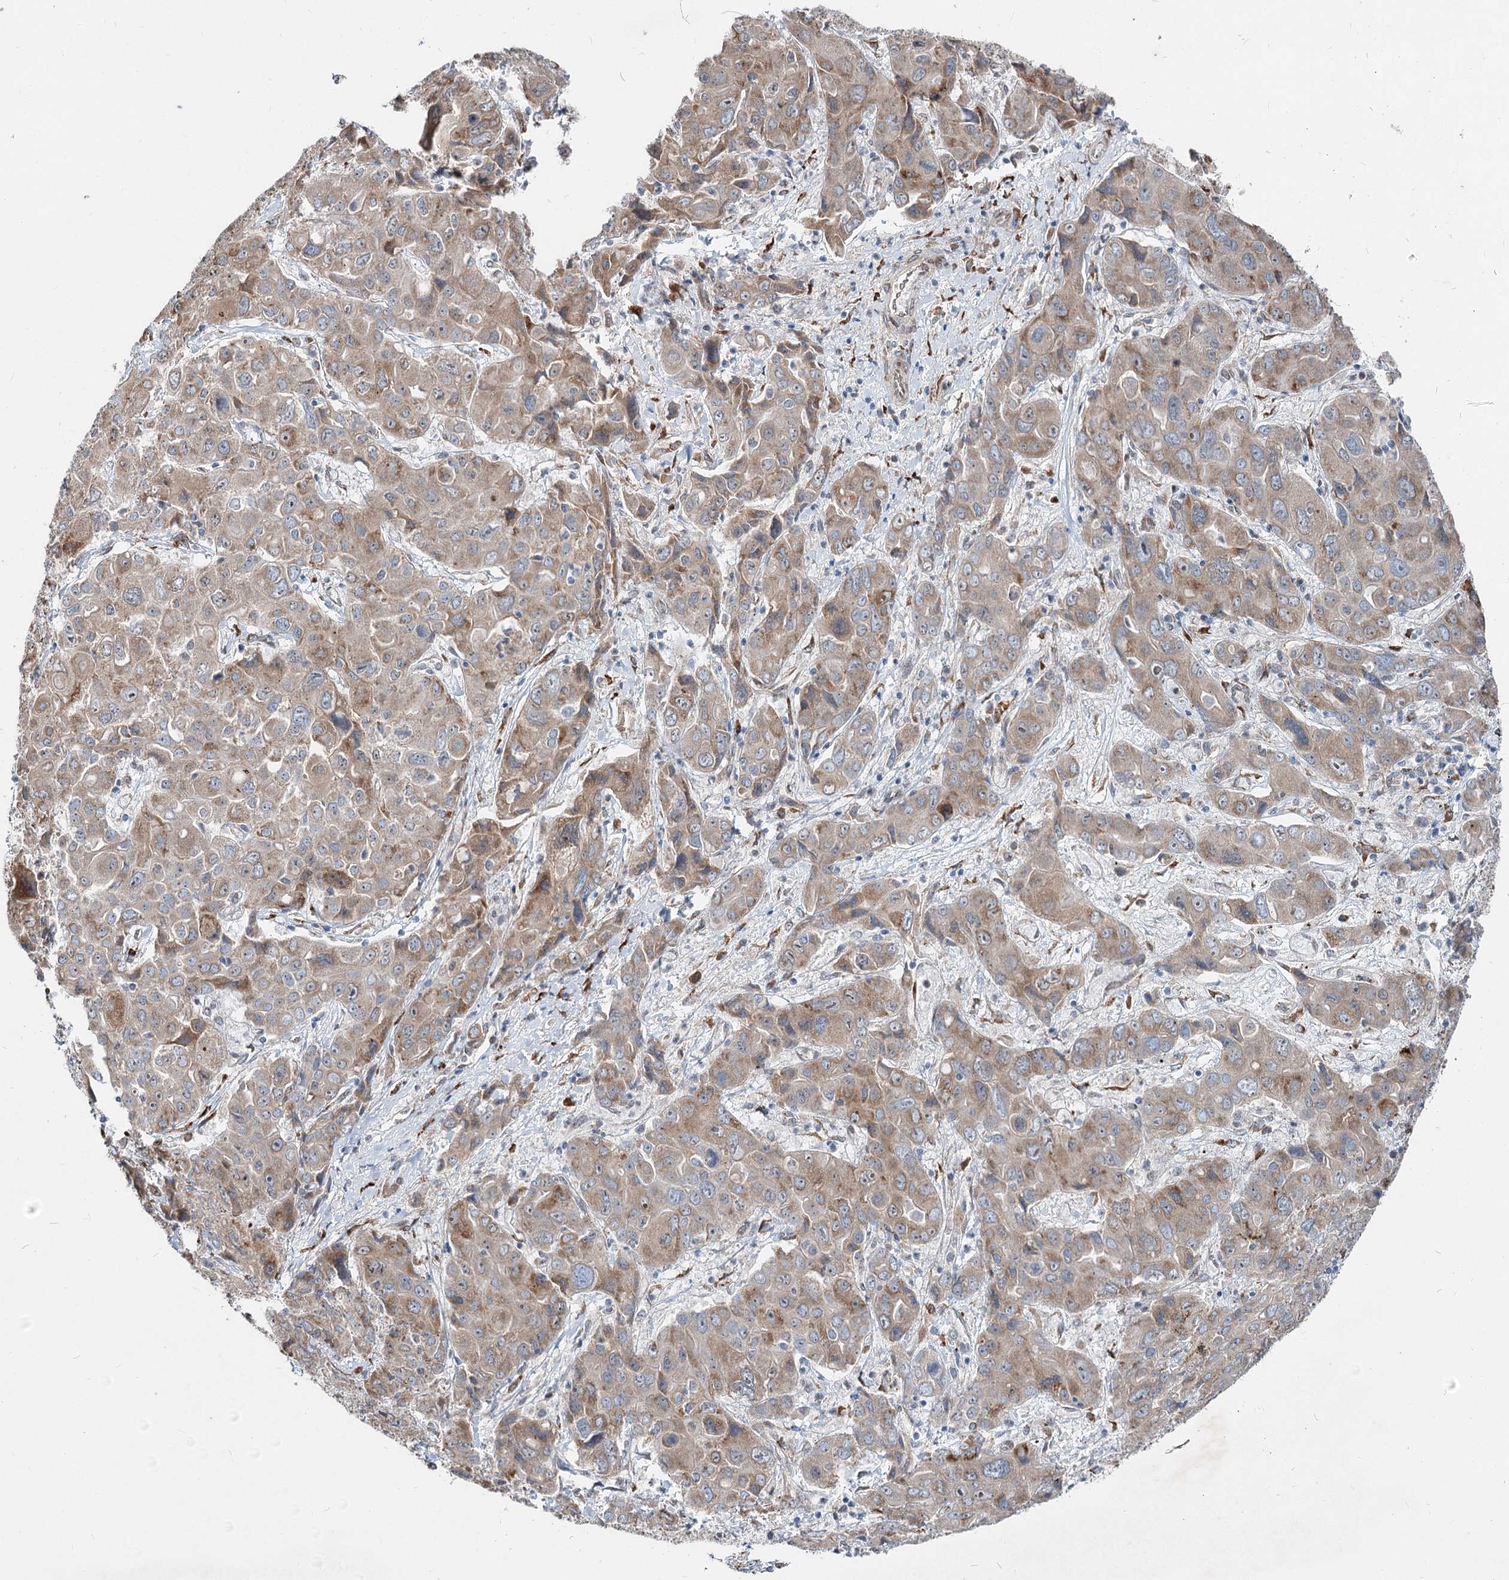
{"staining": {"intensity": "weak", "quantity": "25%-75%", "location": "cytoplasmic/membranous"}, "tissue": "liver cancer", "cell_type": "Tumor cells", "image_type": "cancer", "snomed": [{"axis": "morphology", "description": "Cholangiocarcinoma"}, {"axis": "topography", "description": "Liver"}], "caption": "Immunohistochemistry (IHC) histopathology image of human liver cancer (cholangiocarcinoma) stained for a protein (brown), which displays low levels of weak cytoplasmic/membranous staining in about 25%-75% of tumor cells.", "gene": "SPART", "patient": {"sex": "male", "age": 67}}